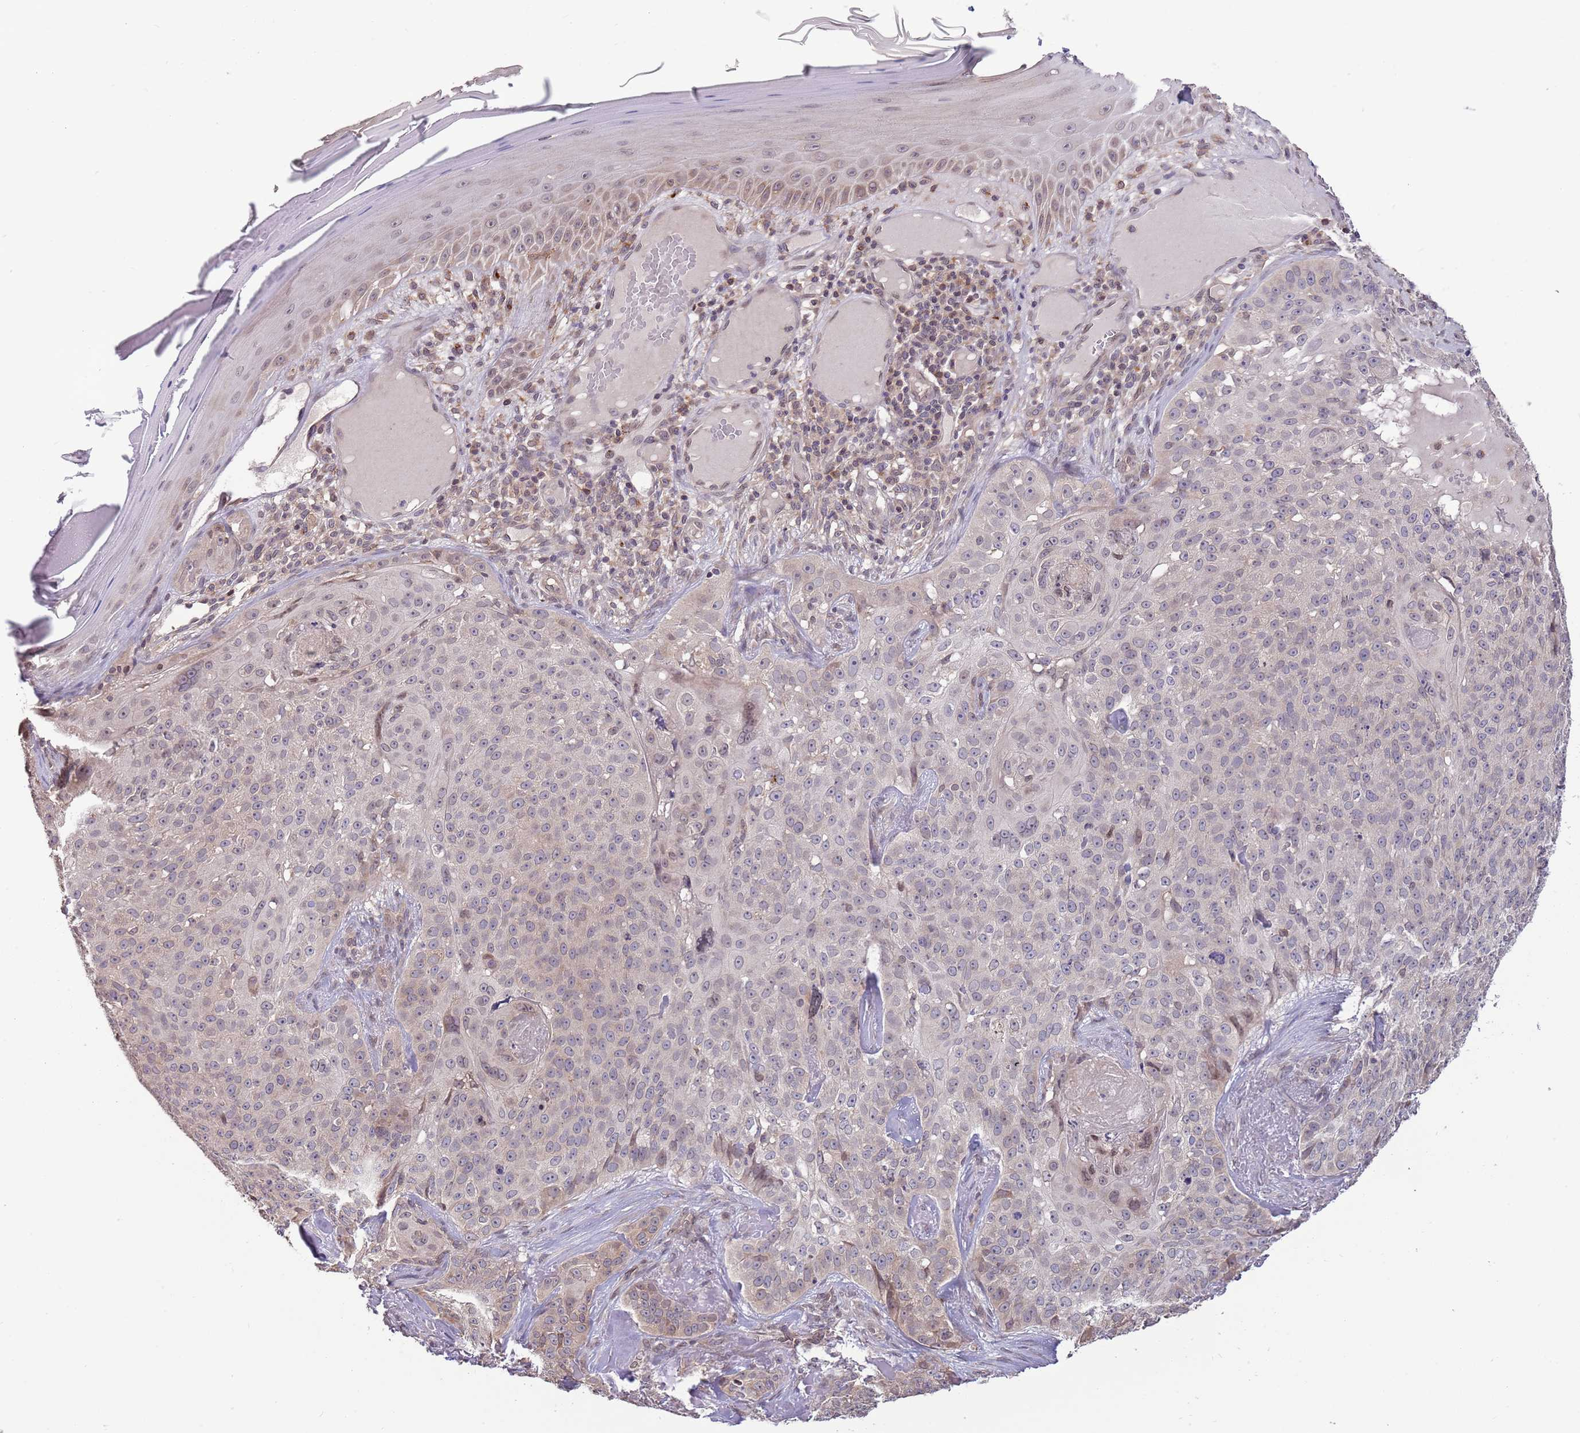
{"staining": {"intensity": "weak", "quantity": "<25%", "location": "nuclear"}, "tissue": "skin cancer", "cell_type": "Tumor cells", "image_type": "cancer", "snomed": [{"axis": "morphology", "description": "Basal cell carcinoma"}, {"axis": "topography", "description": "Skin"}], "caption": "IHC of human skin cancer (basal cell carcinoma) reveals no expression in tumor cells.", "gene": "ZNF665", "patient": {"sex": "female", "age": 92}}